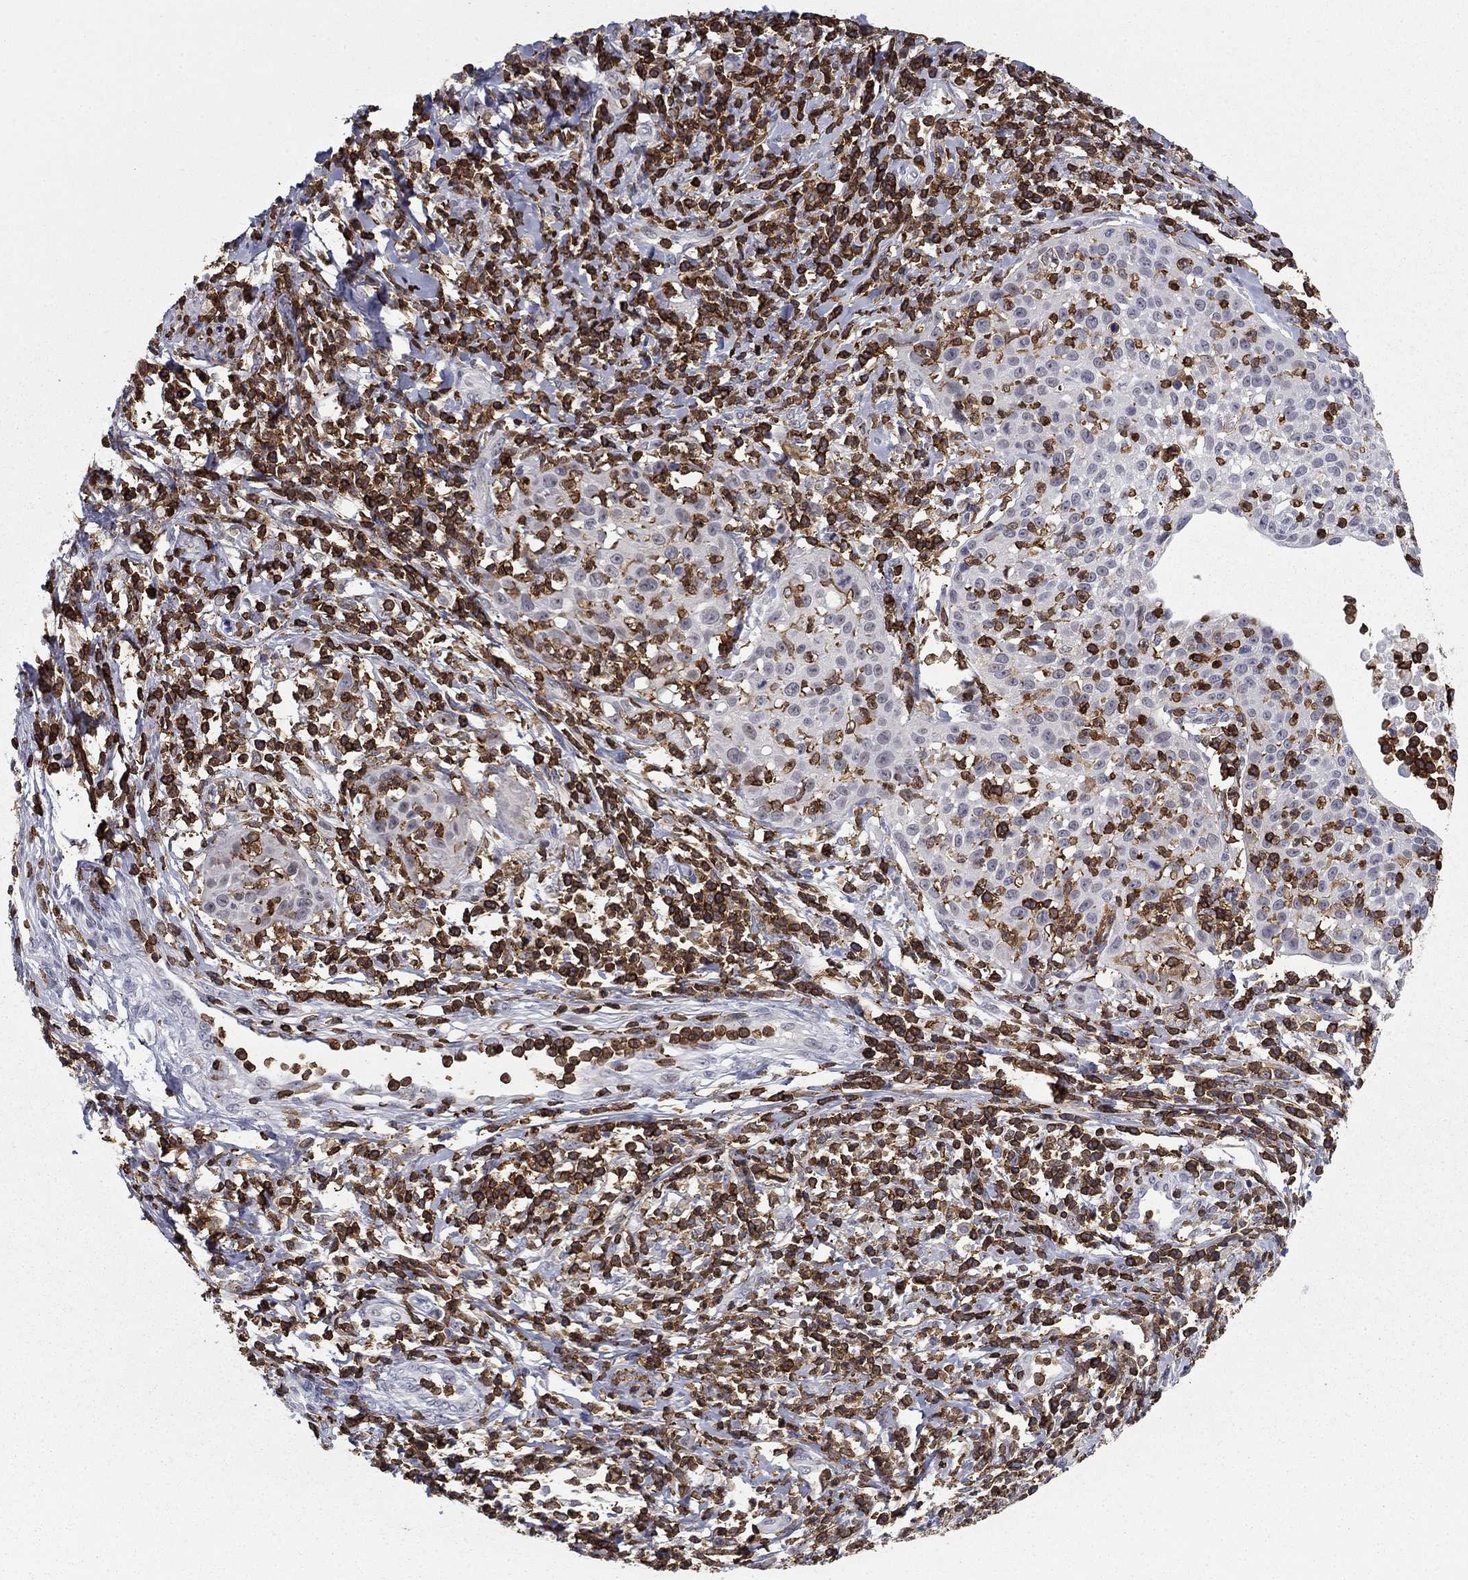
{"staining": {"intensity": "negative", "quantity": "none", "location": "none"}, "tissue": "cervical cancer", "cell_type": "Tumor cells", "image_type": "cancer", "snomed": [{"axis": "morphology", "description": "Squamous cell carcinoma, NOS"}, {"axis": "topography", "description": "Cervix"}], "caption": "High magnification brightfield microscopy of squamous cell carcinoma (cervical) stained with DAB (brown) and counterstained with hematoxylin (blue): tumor cells show no significant staining.", "gene": "ARHGAP27", "patient": {"sex": "female", "age": 26}}